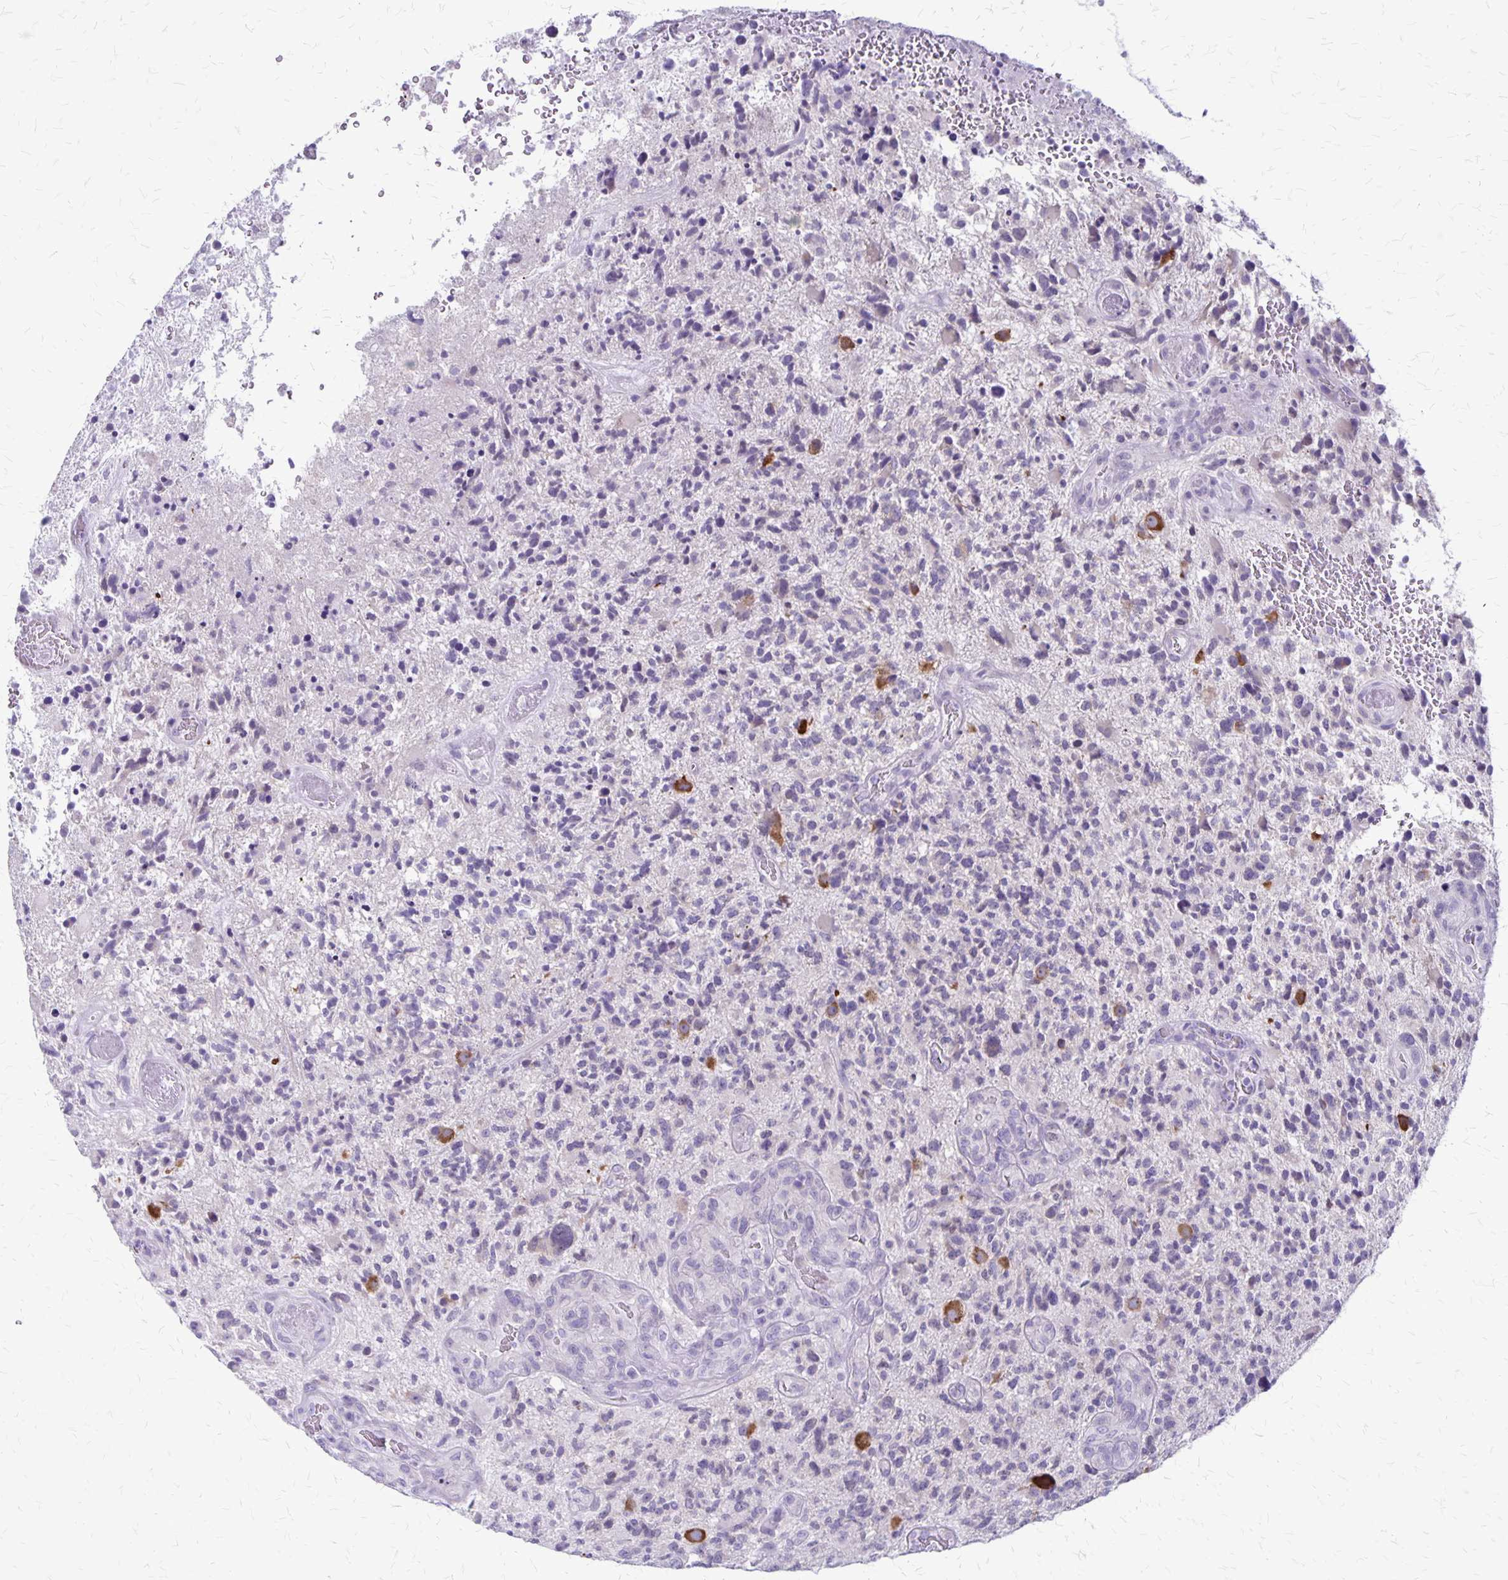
{"staining": {"intensity": "negative", "quantity": "none", "location": "none"}, "tissue": "glioma", "cell_type": "Tumor cells", "image_type": "cancer", "snomed": [{"axis": "morphology", "description": "Glioma, malignant, High grade"}, {"axis": "topography", "description": "Brain"}], "caption": "DAB (3,3'-diaminobenzidine) immunohistochemical staining of glioma exhibits no significant positivity in tumor cells. (DAB immunohistochemistry with hematoxylin counter stain).", "gene": "PLXNB3", "patient": {"sex": "female", "age": 71}}